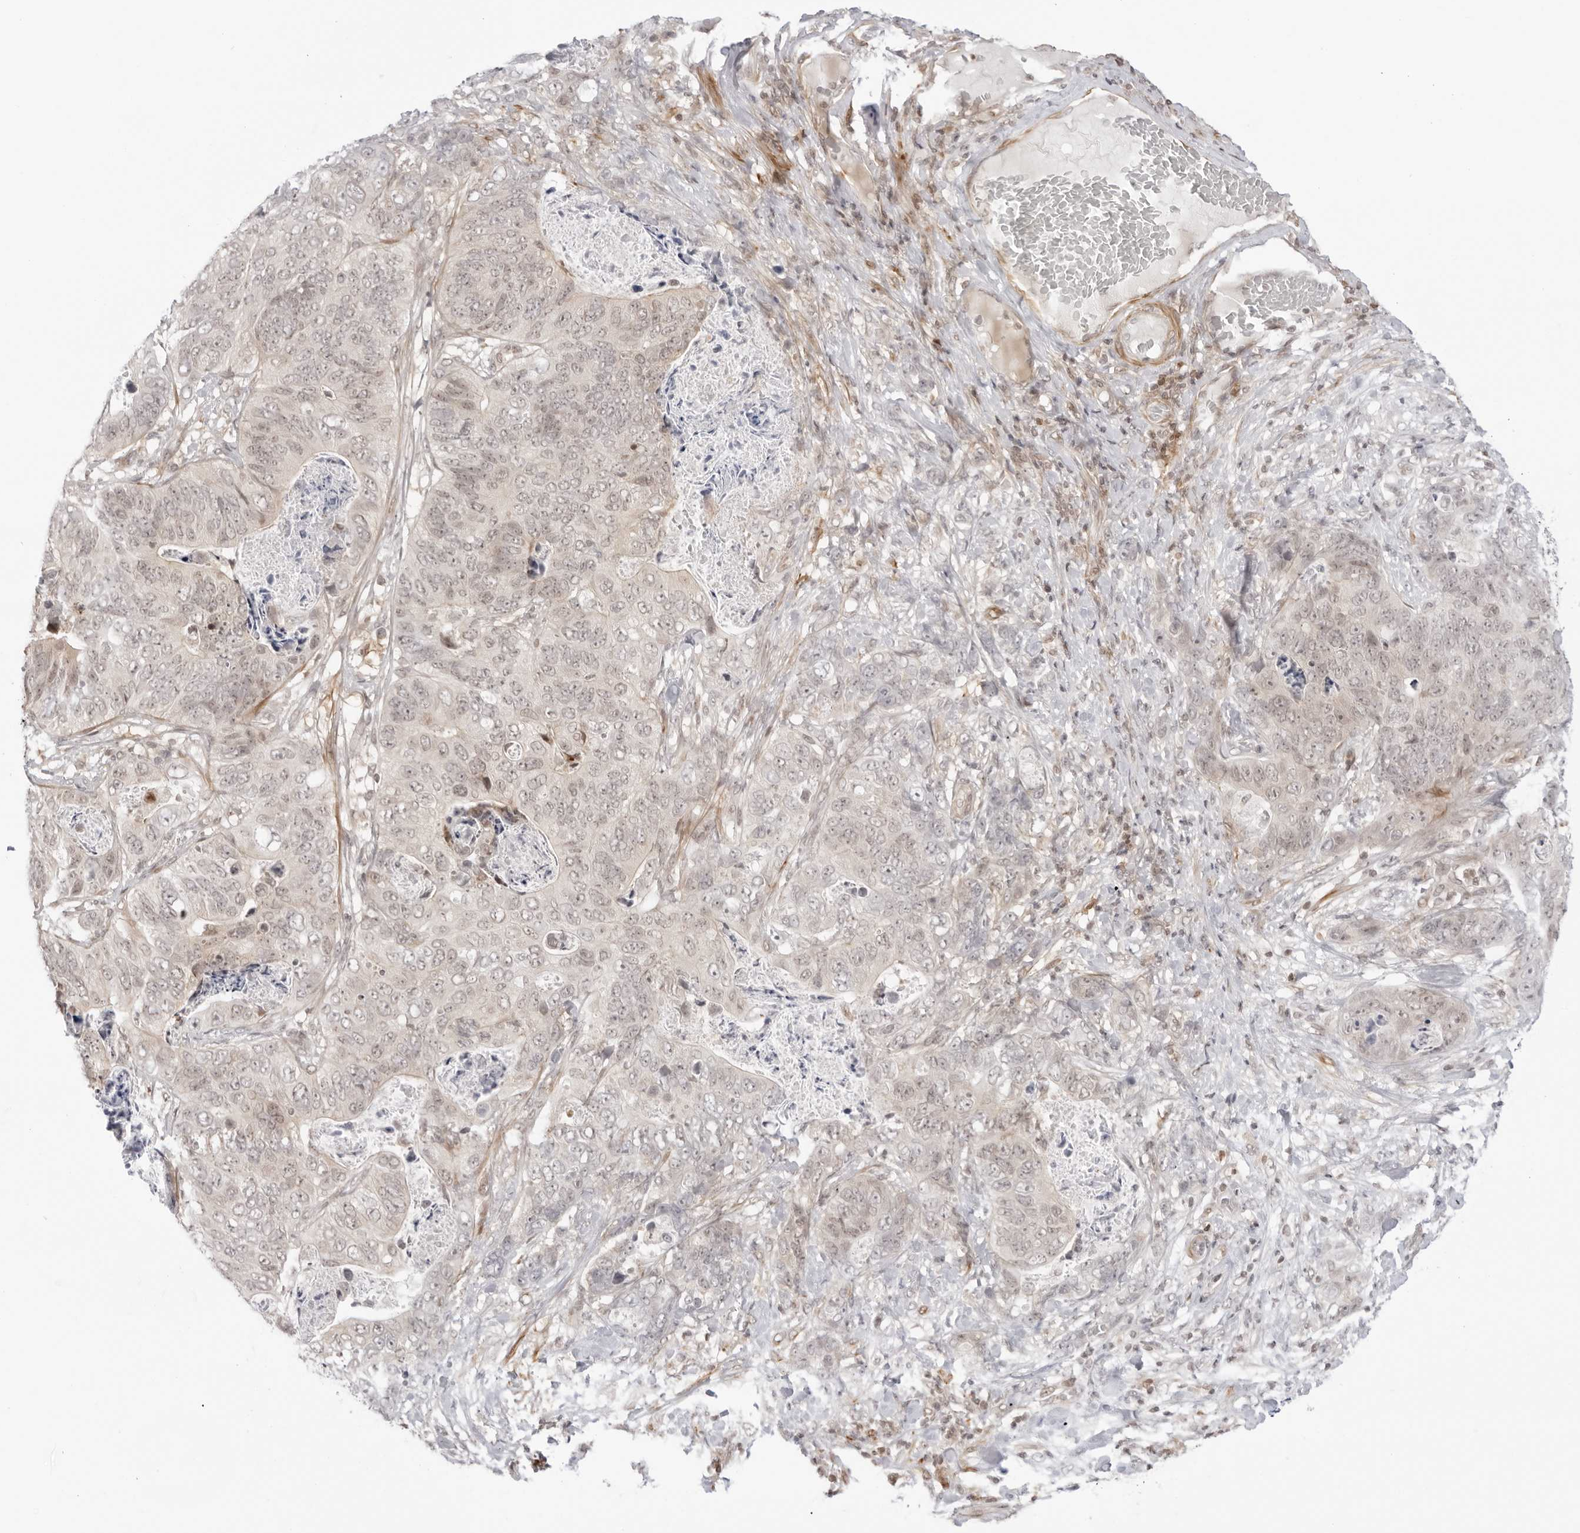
{"staining": {"intensity": "weak", "quantity": "<25%", "location": "nuclear"}, "tissue": "stomach cancer", "cell_type": "Tumor cells", "image_type": "cancer", "snomed": [{"axis": "morphology", "description": "Normal tissue, NOS"}, {"axis": "morphology", "description": "Adenocarcinoma, NOS"}, {"axis": "topography", "description": "Stomach"}], "caption": "This is a photomicrograph of IHC staining of stomach cancer, which shows no expression in tumor cells. (Immunohistochemistry, brightfield microscopy, high magnification).", "gene": "RNF146", "patient": {"sex": "female", "age": 89}}